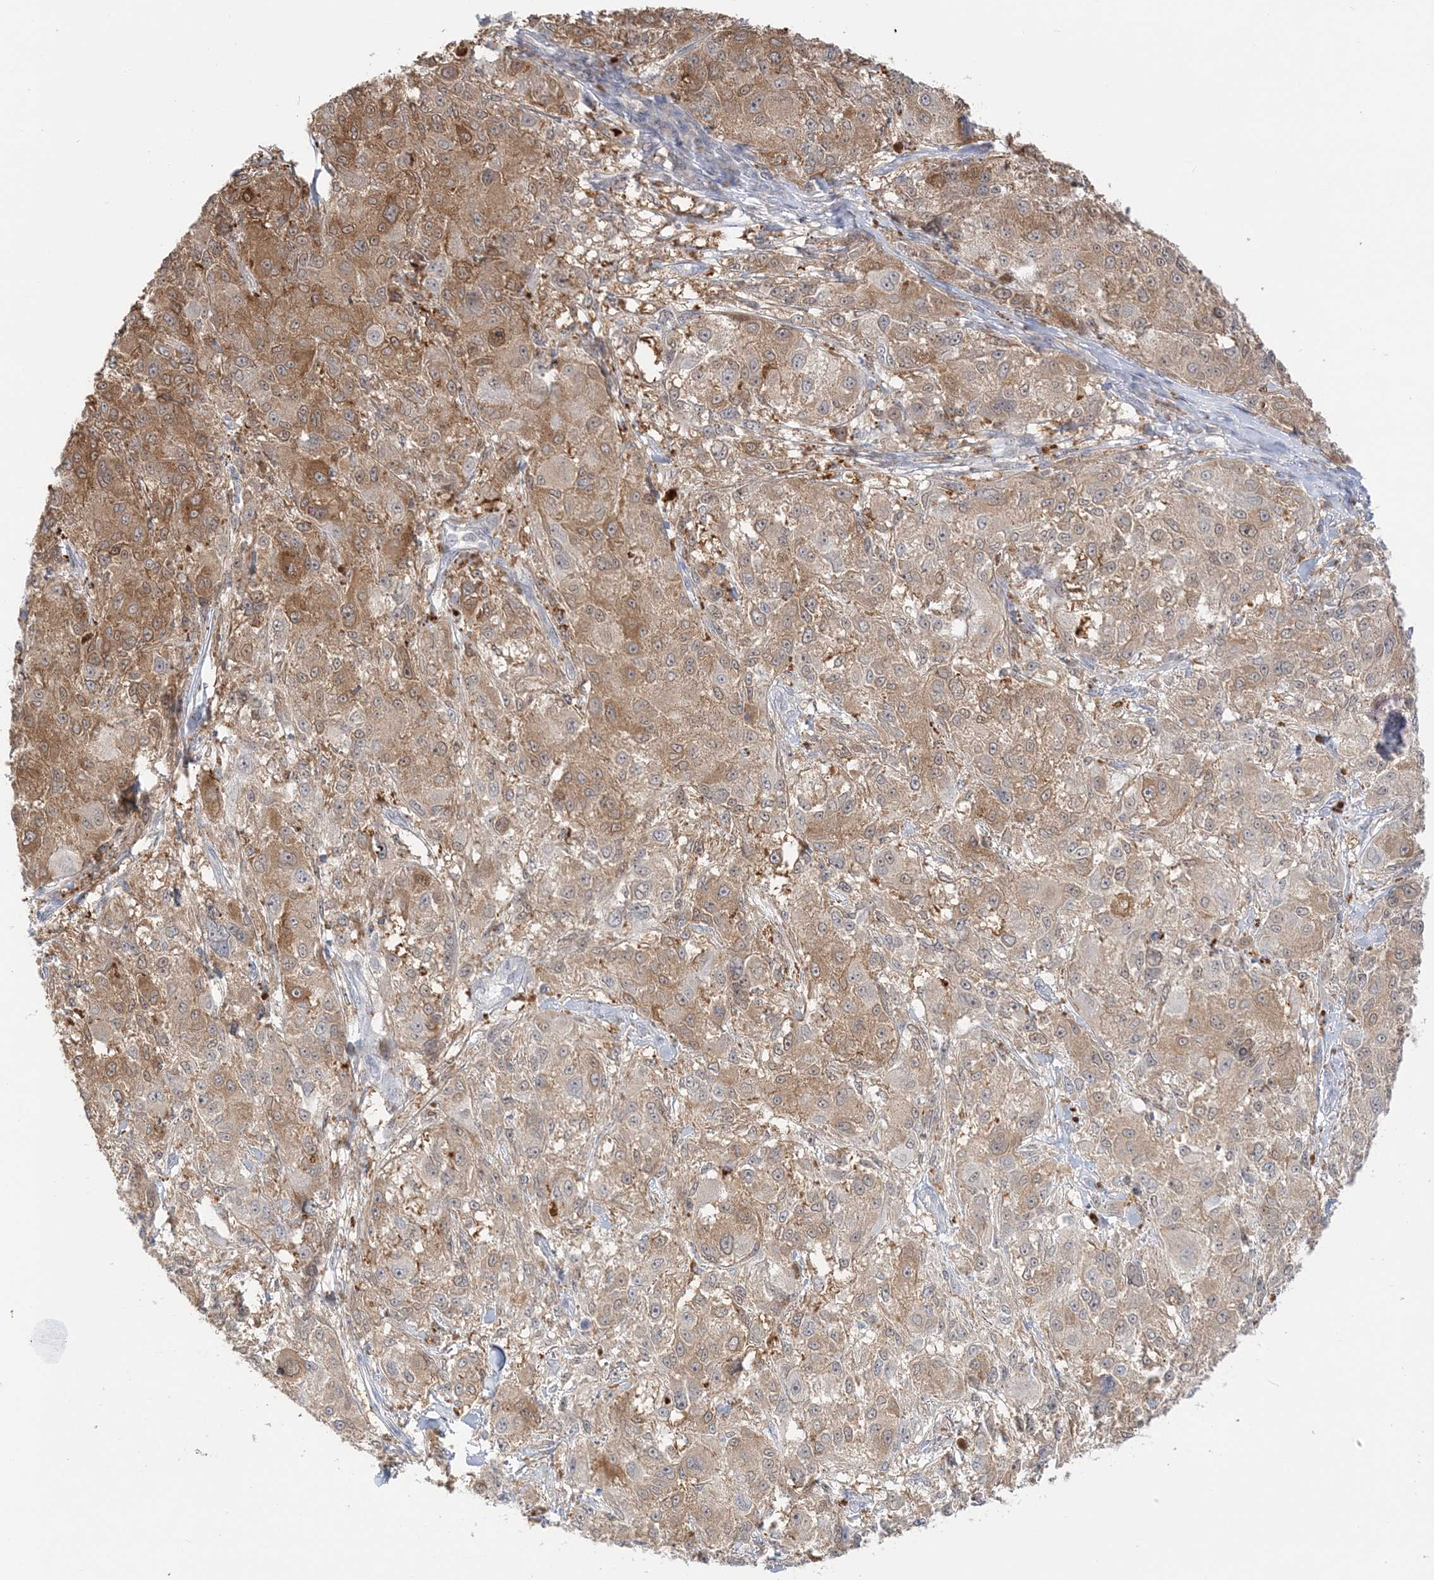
{"staining": {"intensity": "moderate", "quantity": "25%-75%", "location": "cytoplasmic/membranous"}, "tissue": "melanoma", "cell_type": "Tumor cells", "image_type": "cancer", "snomed": [{"axis": "morphology", "description": "Necrosis, NOS"}, {"axis": "morphology", "description": "Malignant melanoma, NOS"}, {"axis": "topography", "description": "Skin"}], "caption": "Protein expression analysis of melanoma shows moderate cytoplasmic/membranous expression in approximately 25%-75% of tumor cells. (brown staining indicates protein expression, while blue staining denotes nuclei).", "gene": "THADA", "patient": {"sex": "female", "age": 87}}